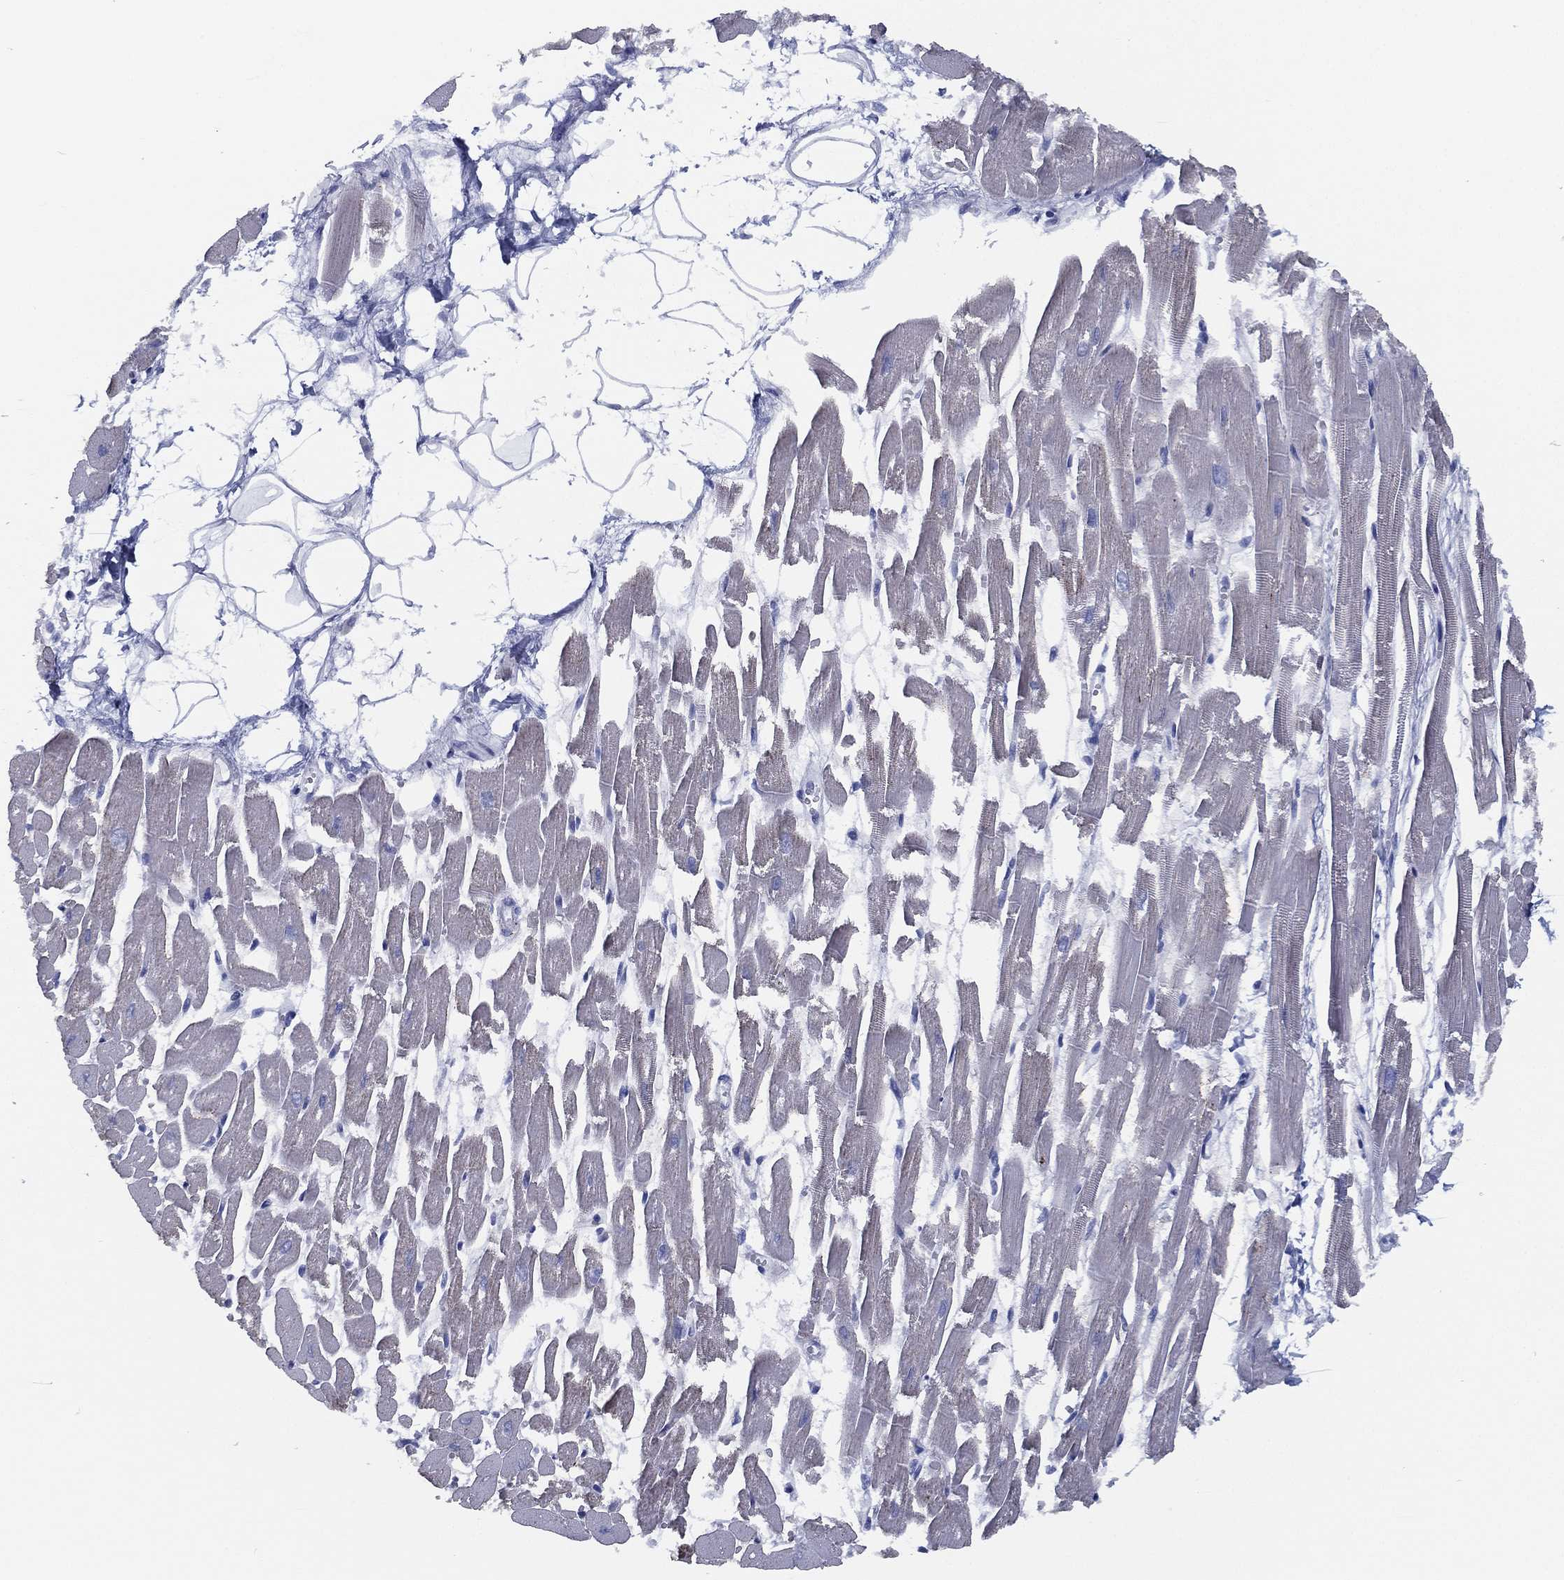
{"staining": {"intensity": "negative", "quantity": "none", "location": "none"}, "tissue": "heart muscle", "cell_type": "Cardiomyocytes", "image_type": "normal", "snomed": [{"axis": "morphology", "description": "Normal tissue, NOS"}, {"axis": "topography", "description": "Heart"}], "caption": "The image reveals no significant expression in cardiomyocytes of heart muscle.", "gene": "TMEM252", "patient": {"sex": "female", "age": 52}}